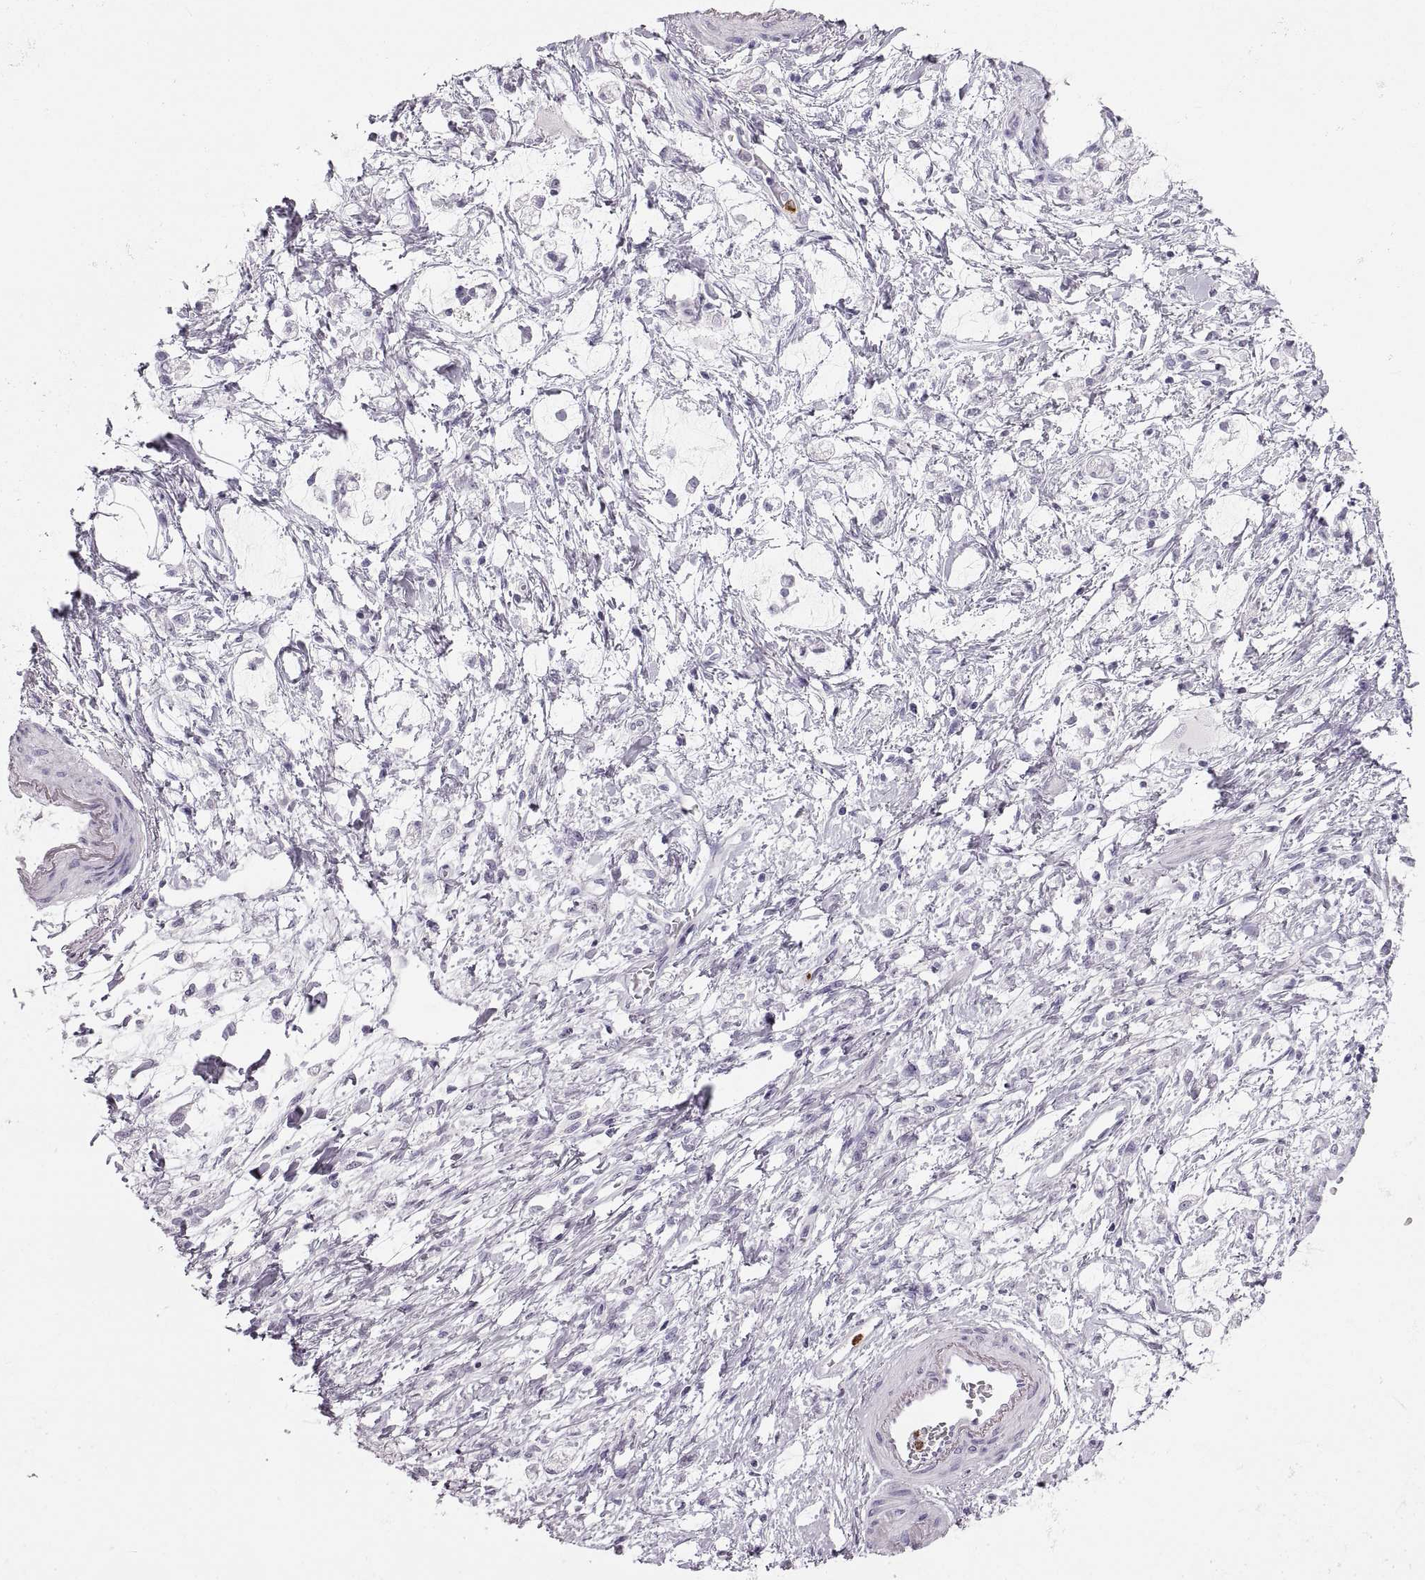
{"staining": {"intensity": "negative", "quantity": "none", "location": "none"}, "tissue": "stomach cancer", "cell_type": "Tumor cells", "image_type": "cancer", "snomed": [{"axis": "morphology", "description": "Adenocarcinoma, NOS"}, {"axis": "topography", "description": "Stomach"}], "caption": "Immunohistochemistry histopathology image of neoplastic tissue: adenocarcinoma (stomach) stained with DAB (3,3'-diaminobenzidine) displays no significant protein staining in tumor cells. The staining is performed using DAB brown chromogen with nuclei counter-stained in using hematoxylin.", "gene": "MILR1", "patient": {"sex": "female", "age": 60}}